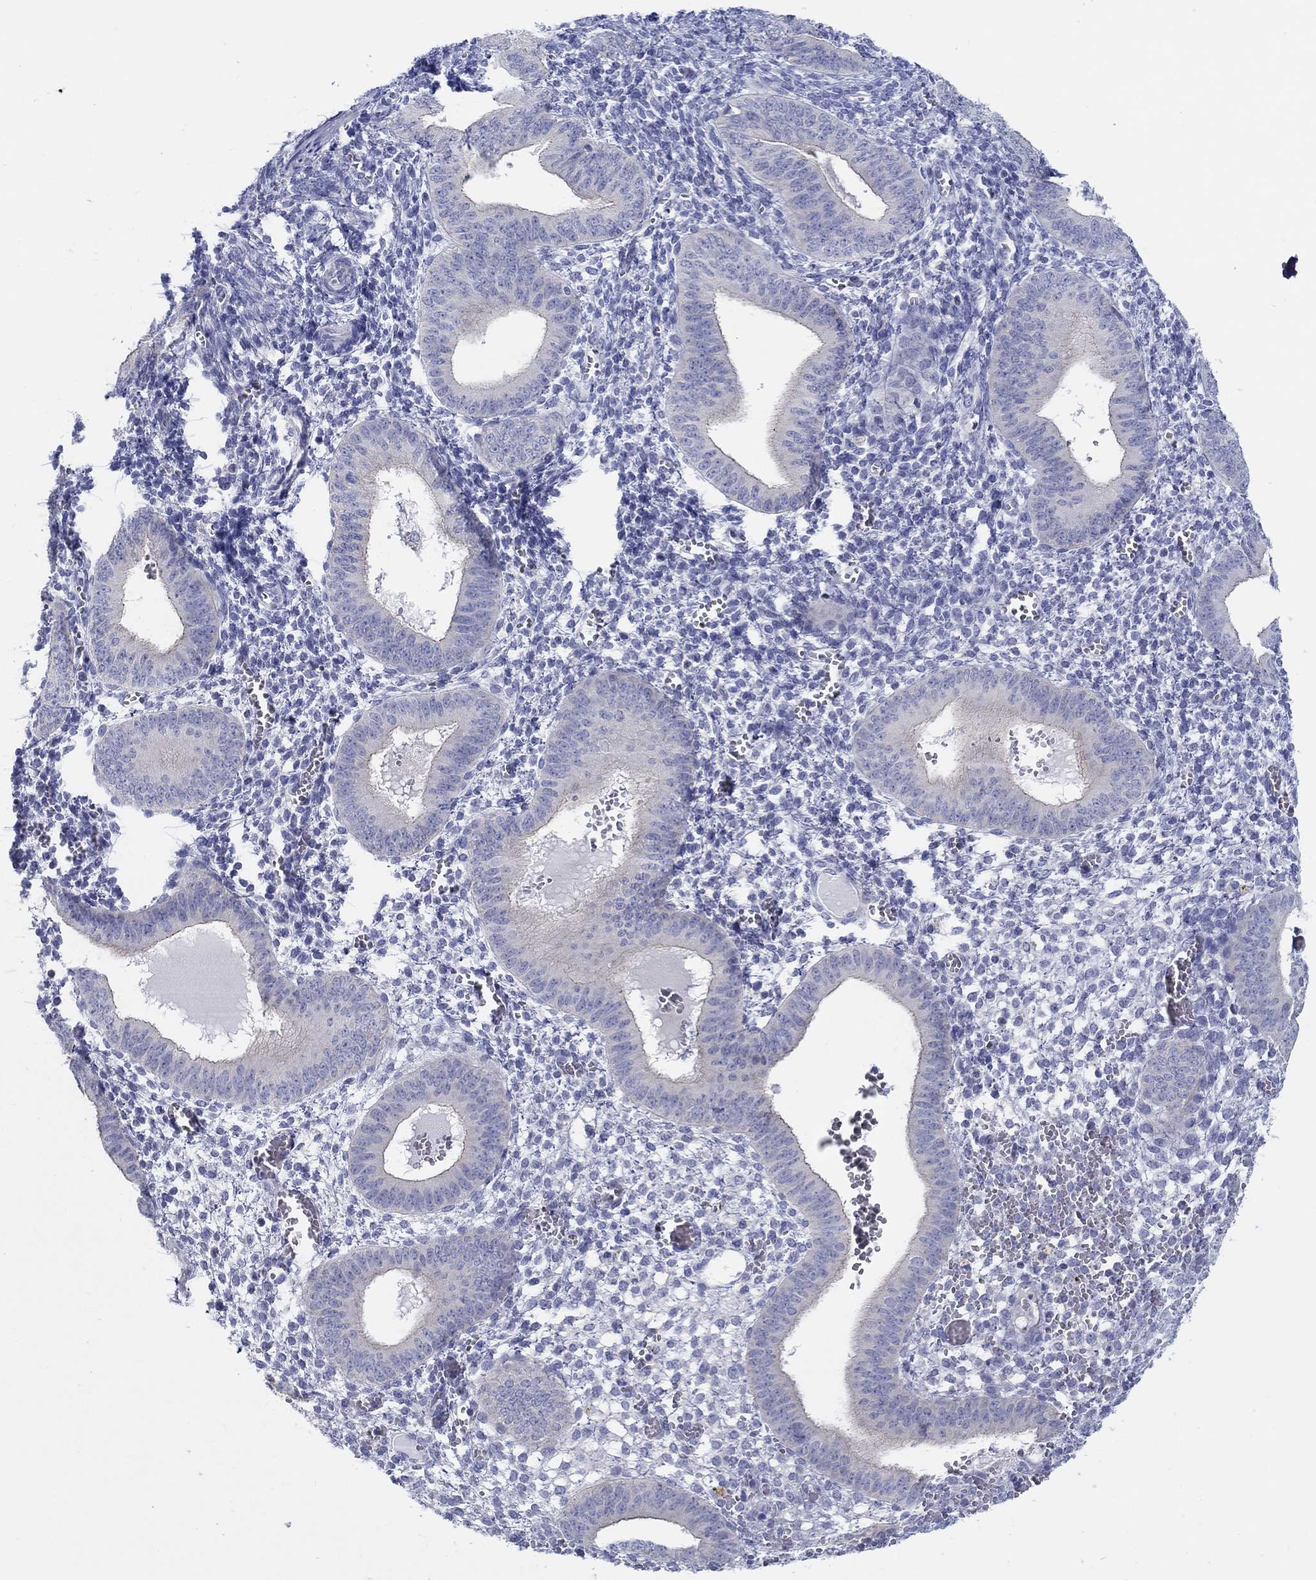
{"staining": {"intensity": "negative", "quantity": "none", "location": "none"}, "tissue": "endometrium", "cell_type": "Cells in endometrial stroma", "image_type": "normal", "snomed": [{"axis": "morphology", "description": "Normal tissue, NOS"}, {"axis": "topography", "description": "Endometrium"}], "caption": "This micrograph is of benign endometrium stained with immunohistochemistry to label a protein in brown with the nuclei are counter-stained blue. There is no expression in cells in endometrial stroma.", "gene": "HAPLN4", "patient": {"sex": "female", "age": 42}}